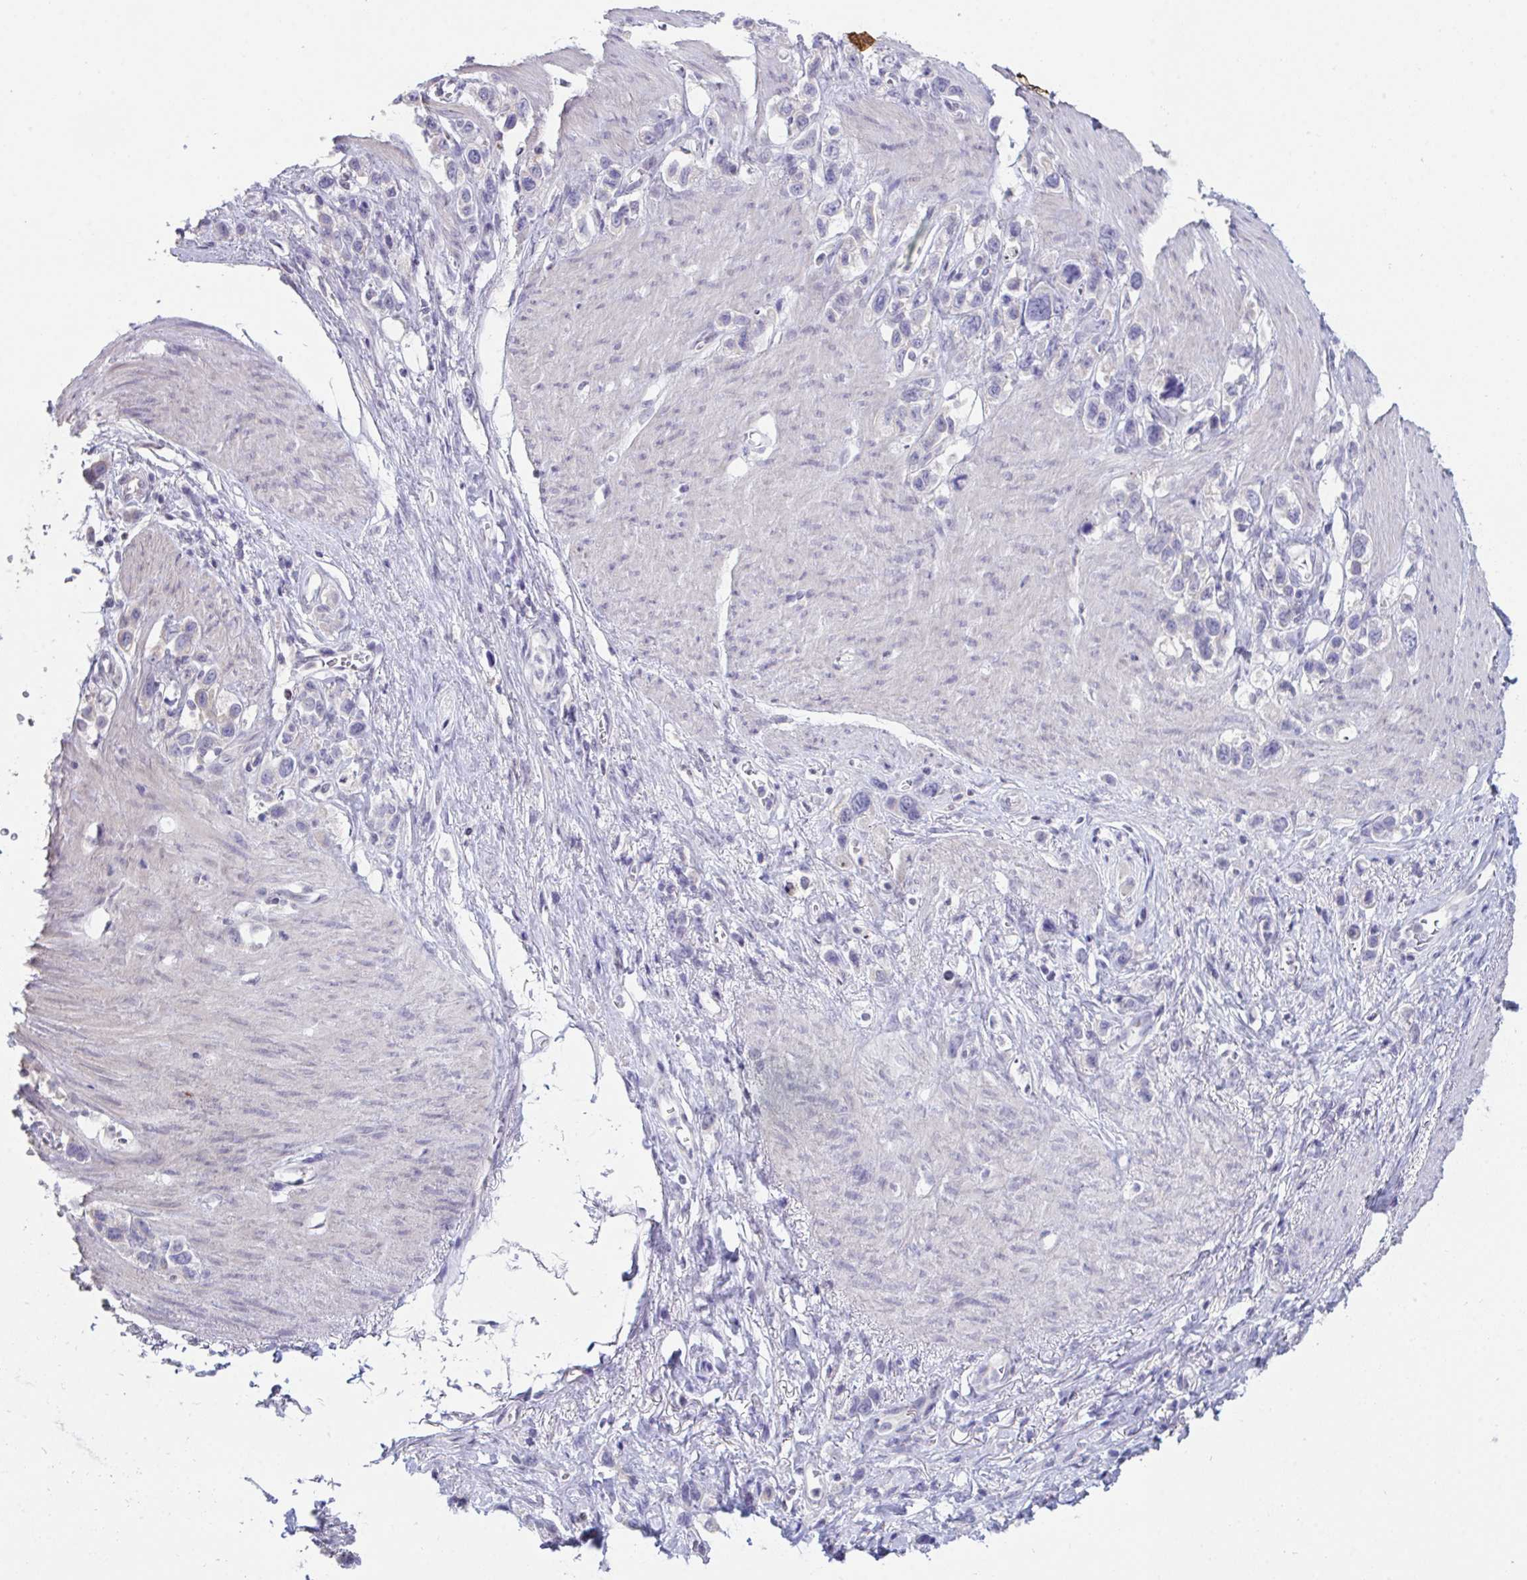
{"staining": {"intensity": "negative", "quantity": "none", "location": "none"}, "tissue": "stomach cancer", "cell_type": "Tumor cells", "image_type": "cancer", "snomed": [{"axis": "morphology", "description": "Adenocarcinoma, NOS"}, {"axis": "topography", "description": "Stomach"}], "caption": "Histopathology image shows no protein positivity in tumor cells of stomach adenocarcinoma tissue.", "gene": "ATP6V0D2", "patient": {"sex": "female", "age": 65}}